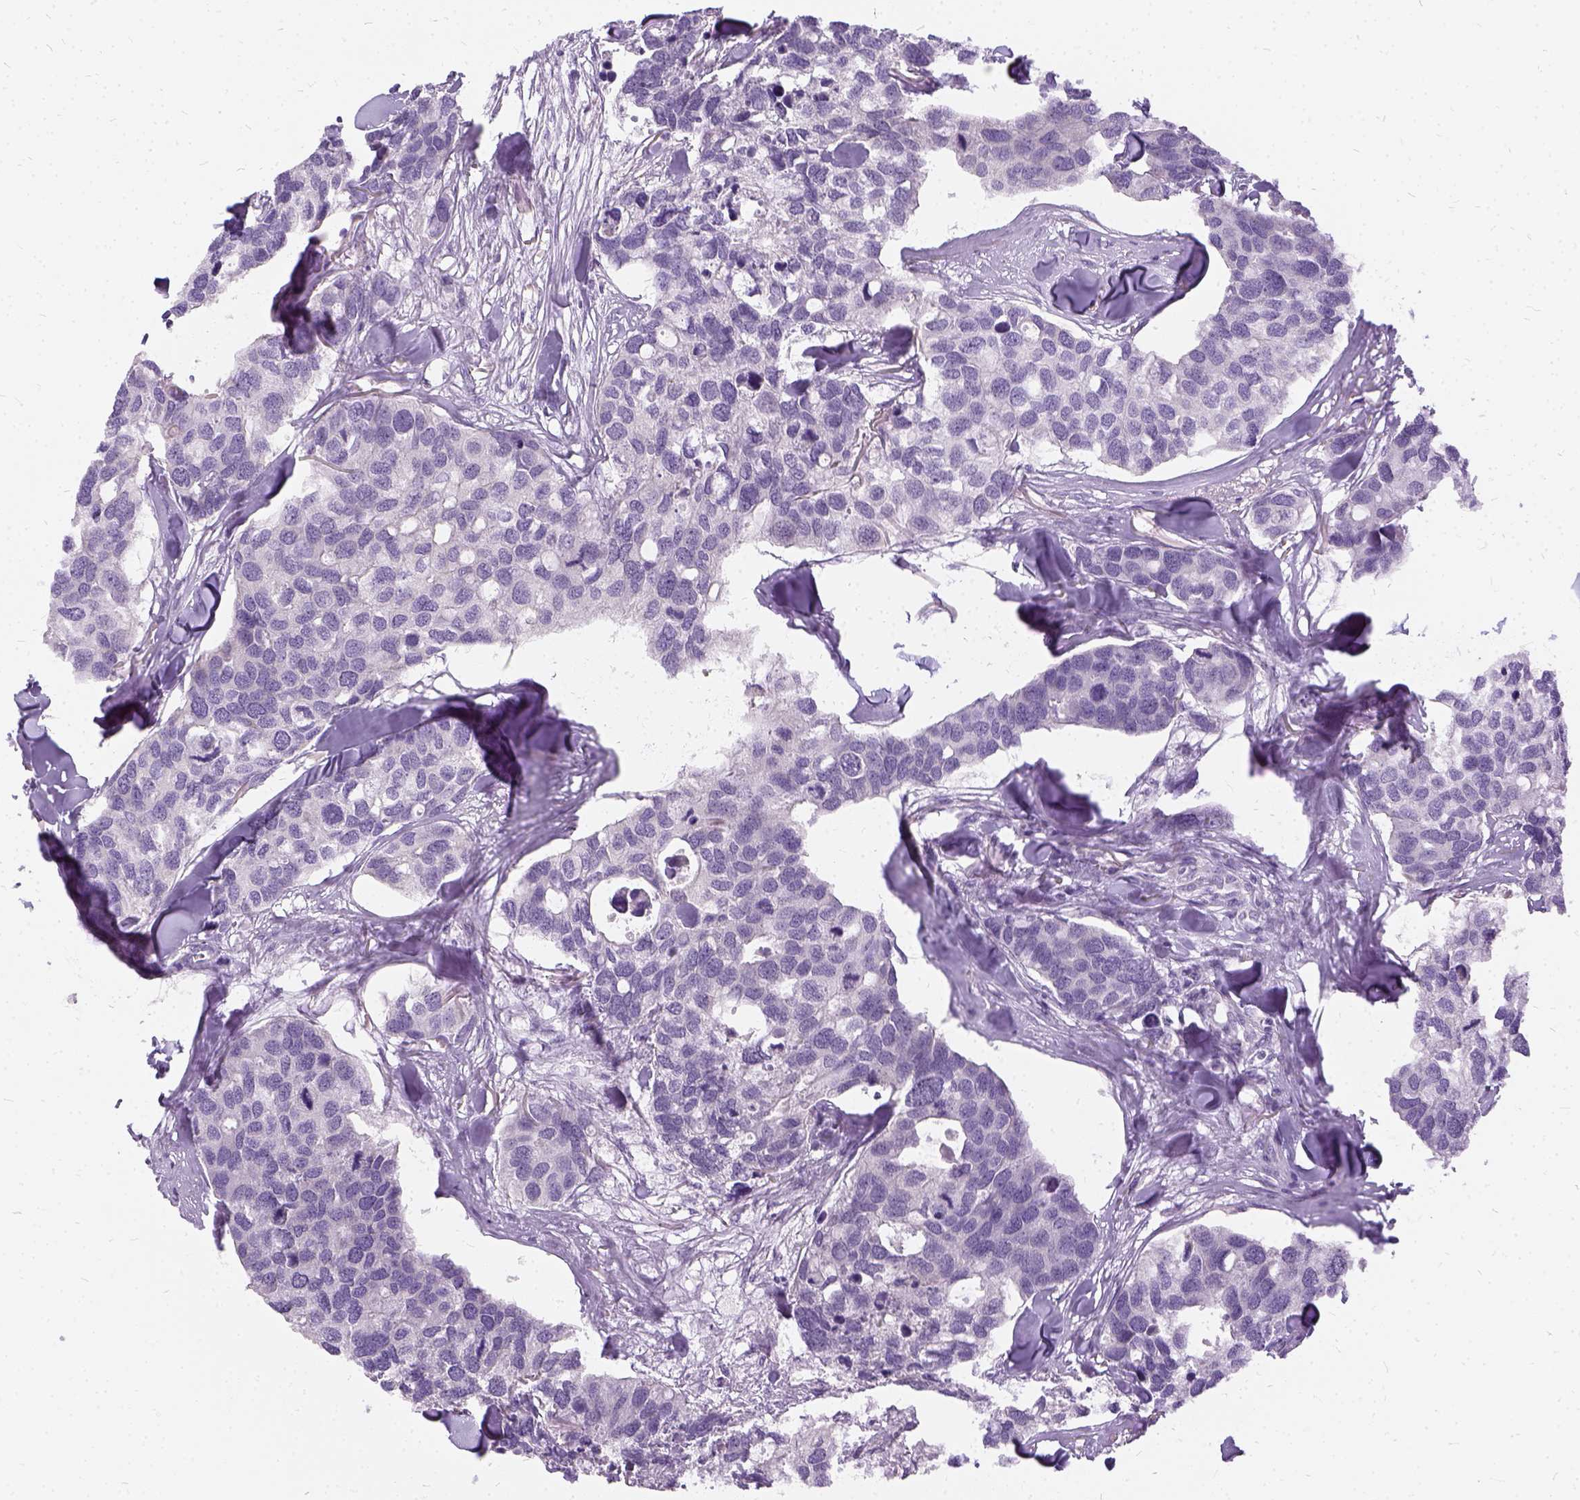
{"staining": {"intensity": "negative", "quantity": "none", "location": "none"}, "tissue": "breast cancer", "cell_type": "Tumor cells", "image_type": "cancer", "snomed": [{"axis": "morphology", "description": "Duct carcinoma"}, {"axis": "topography", "description": "Breast"}], "caption": "IHC of human breast intraductal carcinoma exhibits no expression in tumor cells.", "gene": "FDX1", "patient": {"sex": "female", "age": 83}}